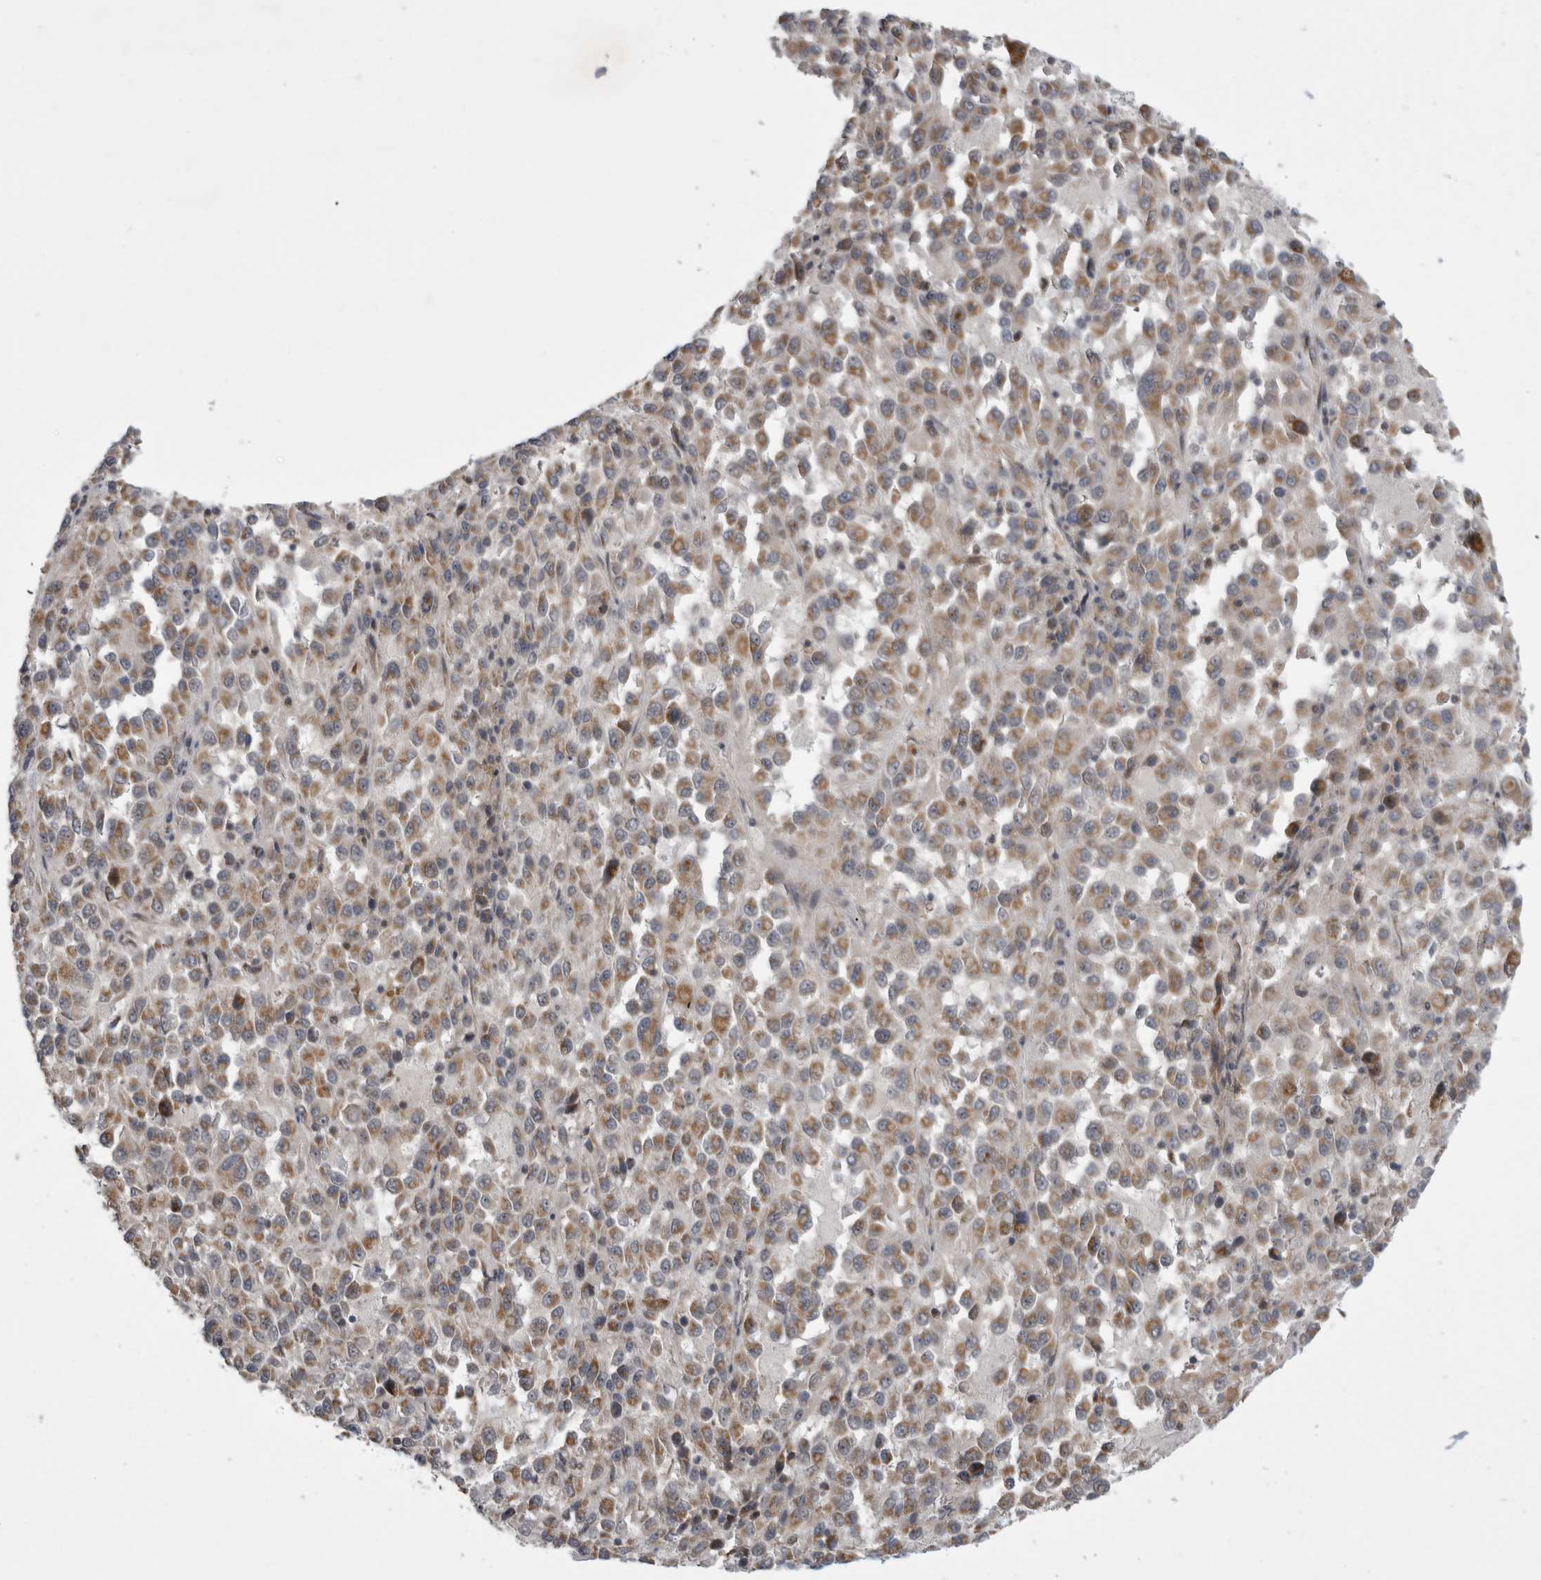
{"staining": {"intensity": "weak", "quantity": ">75%", "location": "cytoplasmic/membranous"}, "tissue": "melanoma", "cell_type": "Tumor cells", "image_type": "cancer", "snomed": [{"axis": "morphology", "description": "Malignant melanoma, Metastatic site"}, {"axis": "topography", "description": "Lung"}], "caption": "Immunohistochemistry (IHC) micrograph of neoplastic tissue: melanoma stained using IHC reveals low levels of weak protein expression localized specifically in the cytoplasmic/membranous of tumor cells, appearing as a cytoplasmic/membranous brown color.", "gene": "KCNIP1", "patient": {"sex": "male", "age": 64}}